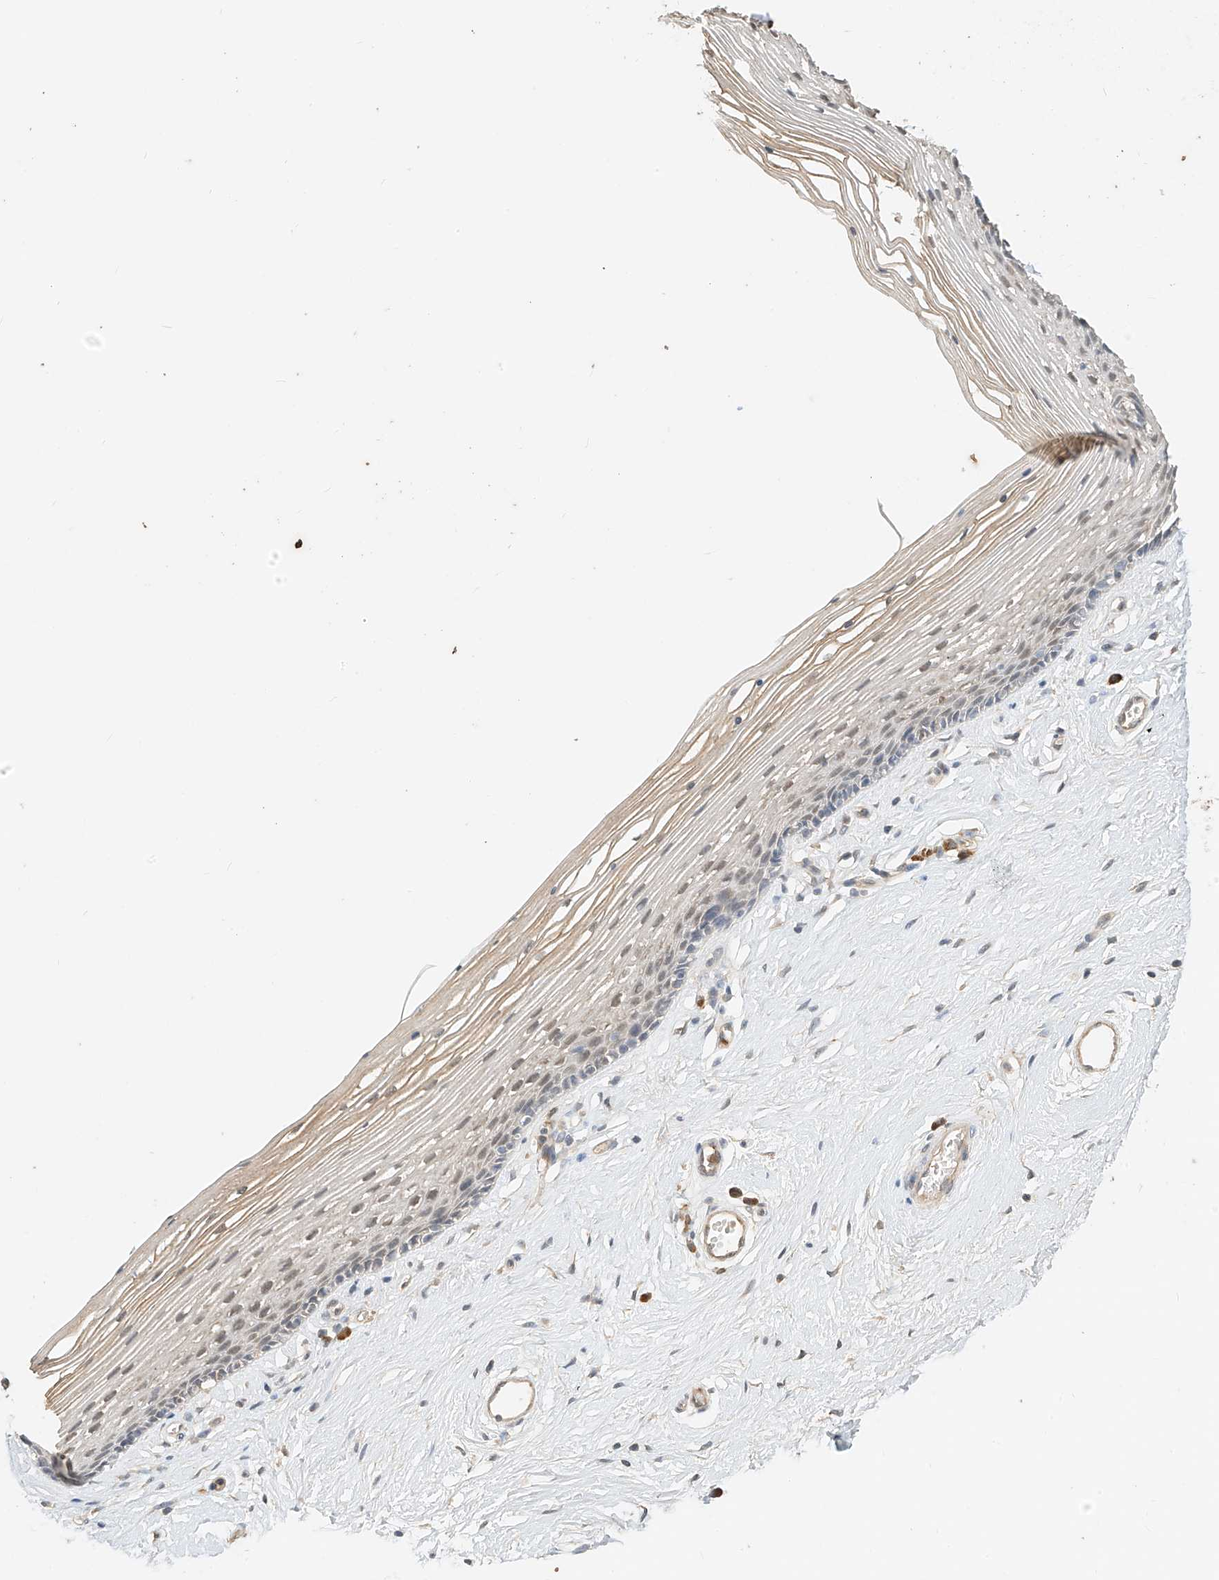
{"staining": {"intensity": "weak", "quantity": "25%-75%", "location": "cytoplasmic/membranous,nuclear"}, "tissue": "vagina", "cell_type": "Squamous epithelial cells", "image_type": "normal", "snomed": [{"axis": "morphology", "description": "Normal tissue, NOS"}, {"axis": "topography", "description": "Vagina"}], "caption": "Squamous epithelial cells display low levels of weak cytoplasmic/membranous,nuclear expression in about 25%-75% of cells in normal human vagina. Nuclei are stained in blue.", "gene": "OFD1", "patient": {"sex": "female", "age": 46}}